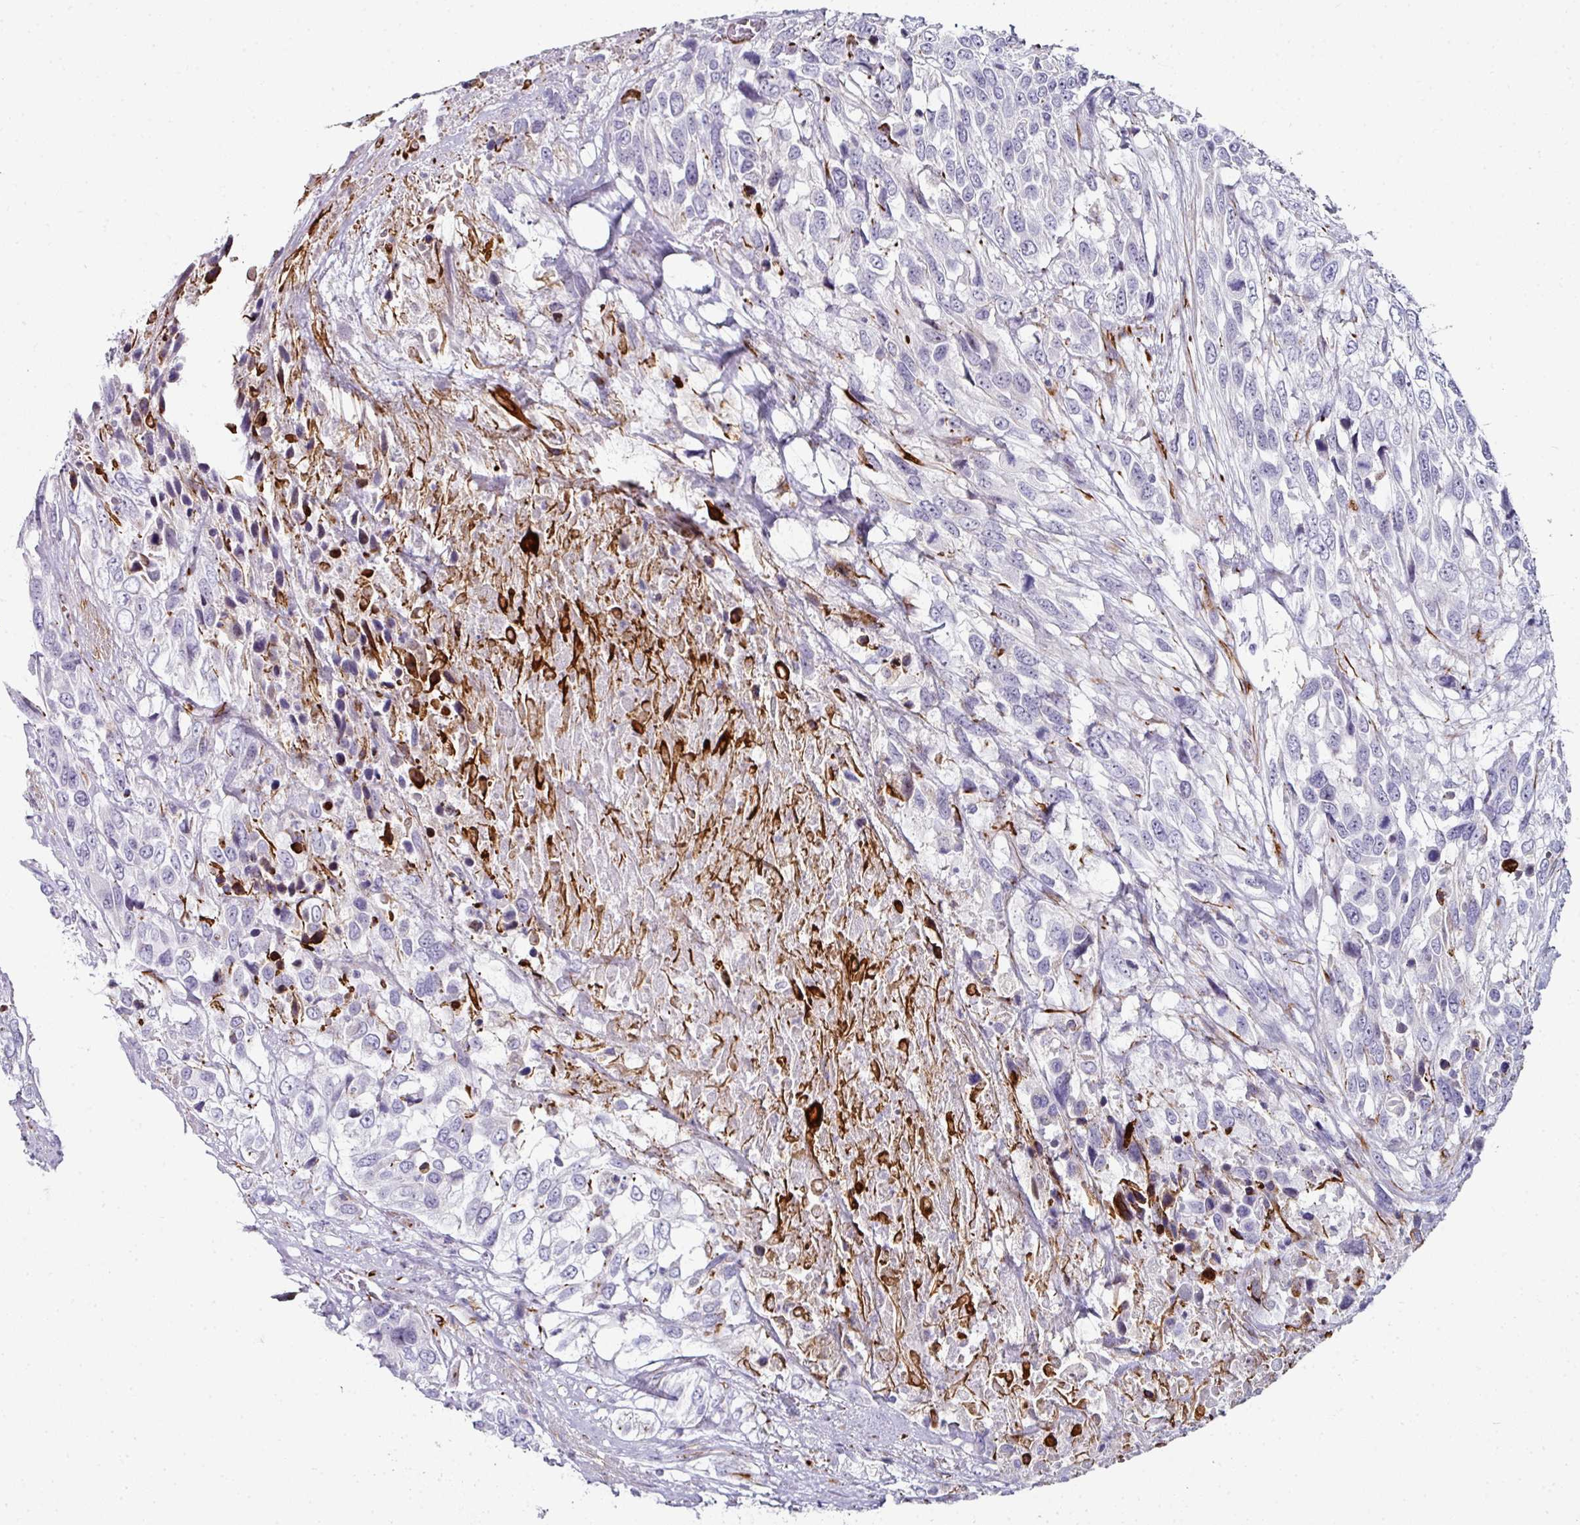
{"staining": {"intensity": "negative", "quantity": "none", "location": "none"}, "tissue": "urothelial cancer", "cell_type": "Tumor cells", "image_type": "cancer", "snomed": [{"axis": "morphology", "description": "Urothelial carcinoma, High grade"}, {"axis": "topography", "description": "Urinary bladder"}], "caption": "High magnification brightfield microscopy of urothelial cancer stained with DAB (brown) and counterstained with hematoxylin (blue): tumor cells show no significant expression.", "gene": "TMPRSS9", "patient": {"sex": "female", "age": 70}}